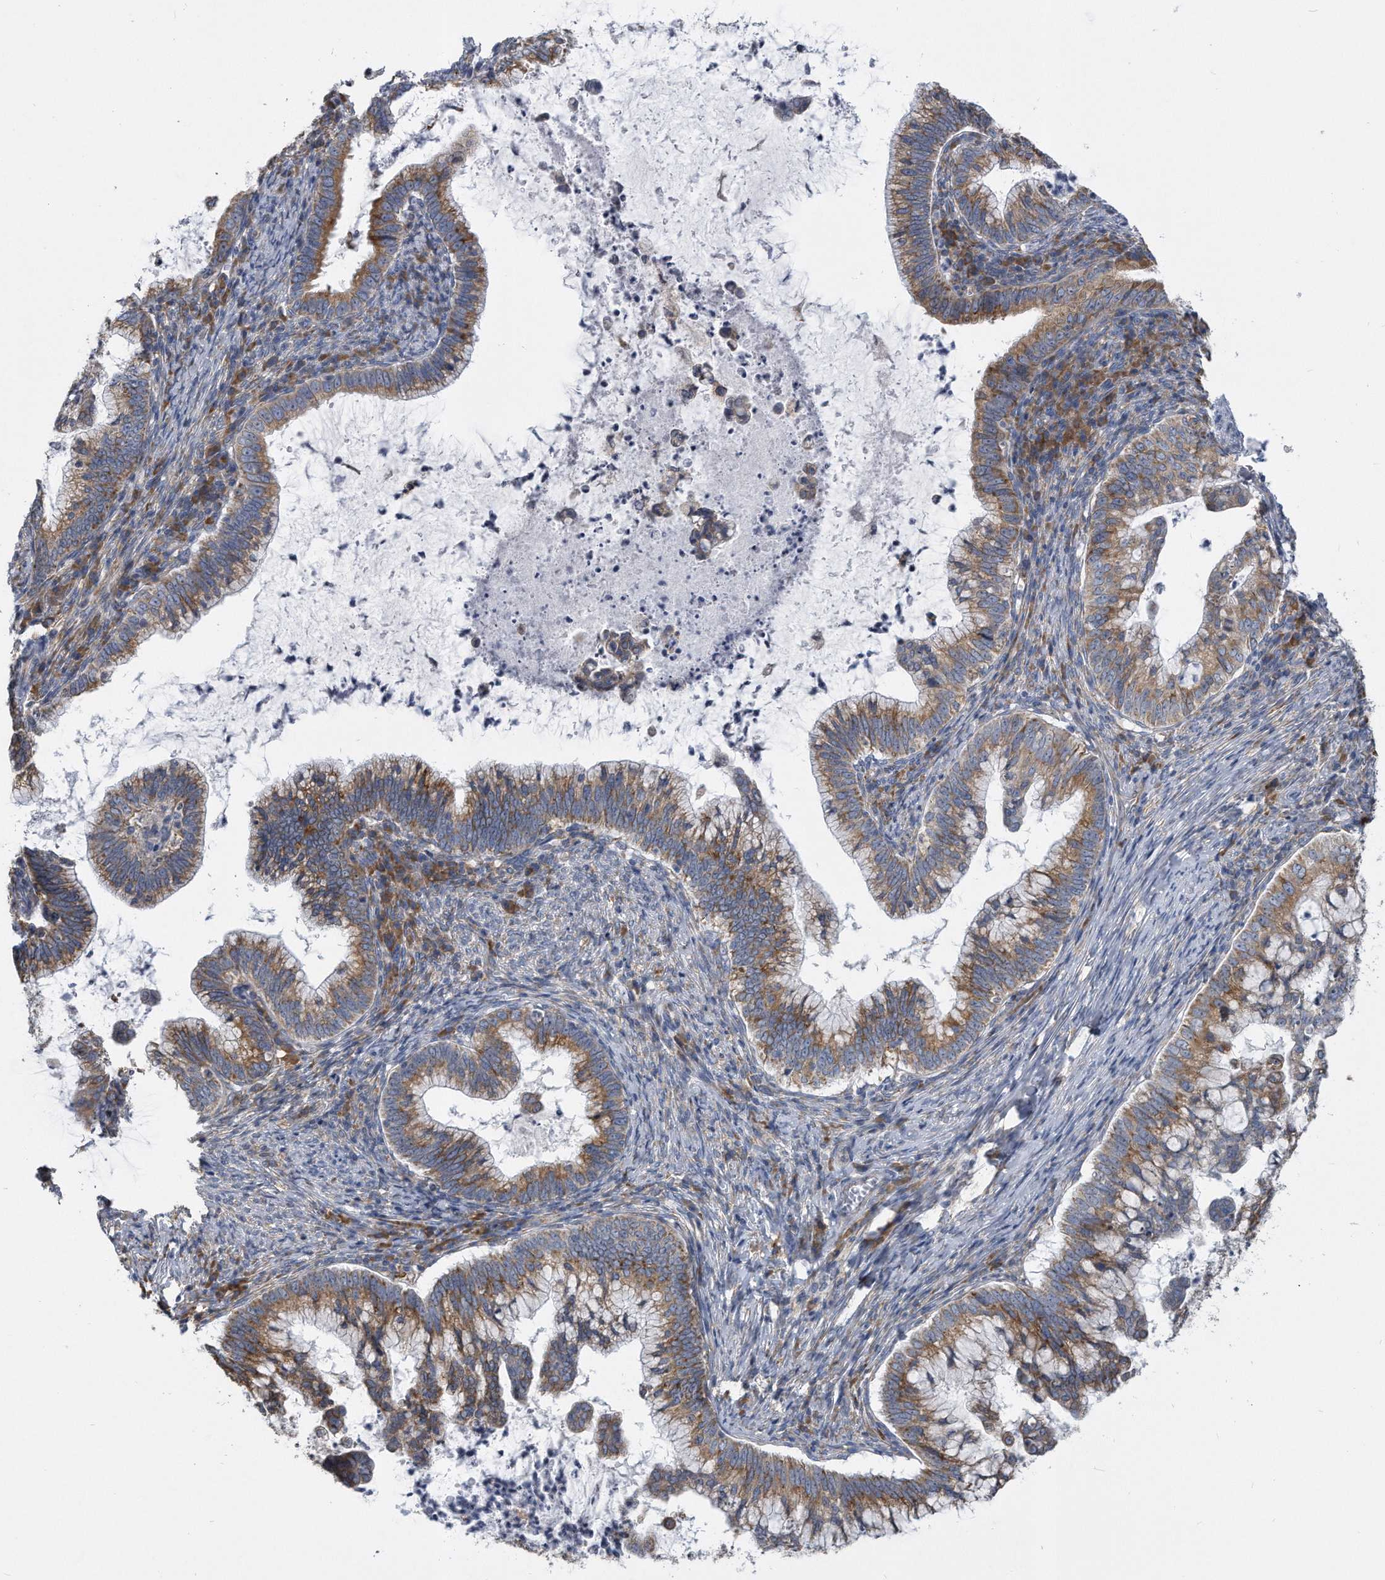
{"staining": {"intensity": "moderate", "quantity": ">75%", "location": "cytoplasmic/membranous"}, "tissue": "cervical cancer", "cell_type": "Tumor cells", "image_type": "cancer", "snomed": [{"axis": "morphology", "description": "Adenocarcinoma, NOS"}, {"axis": "topography", "description": "Cervix"}], "caption": "Immunohistochemical staining of human cervical cancer (adenocarcinoma) shows medium levels of moderate cytoplasmic/membranous protein staining in approximately >75% of tumor cells.", "gene": "CCDC47", "patient": {"sex": "female", "age": 36}}